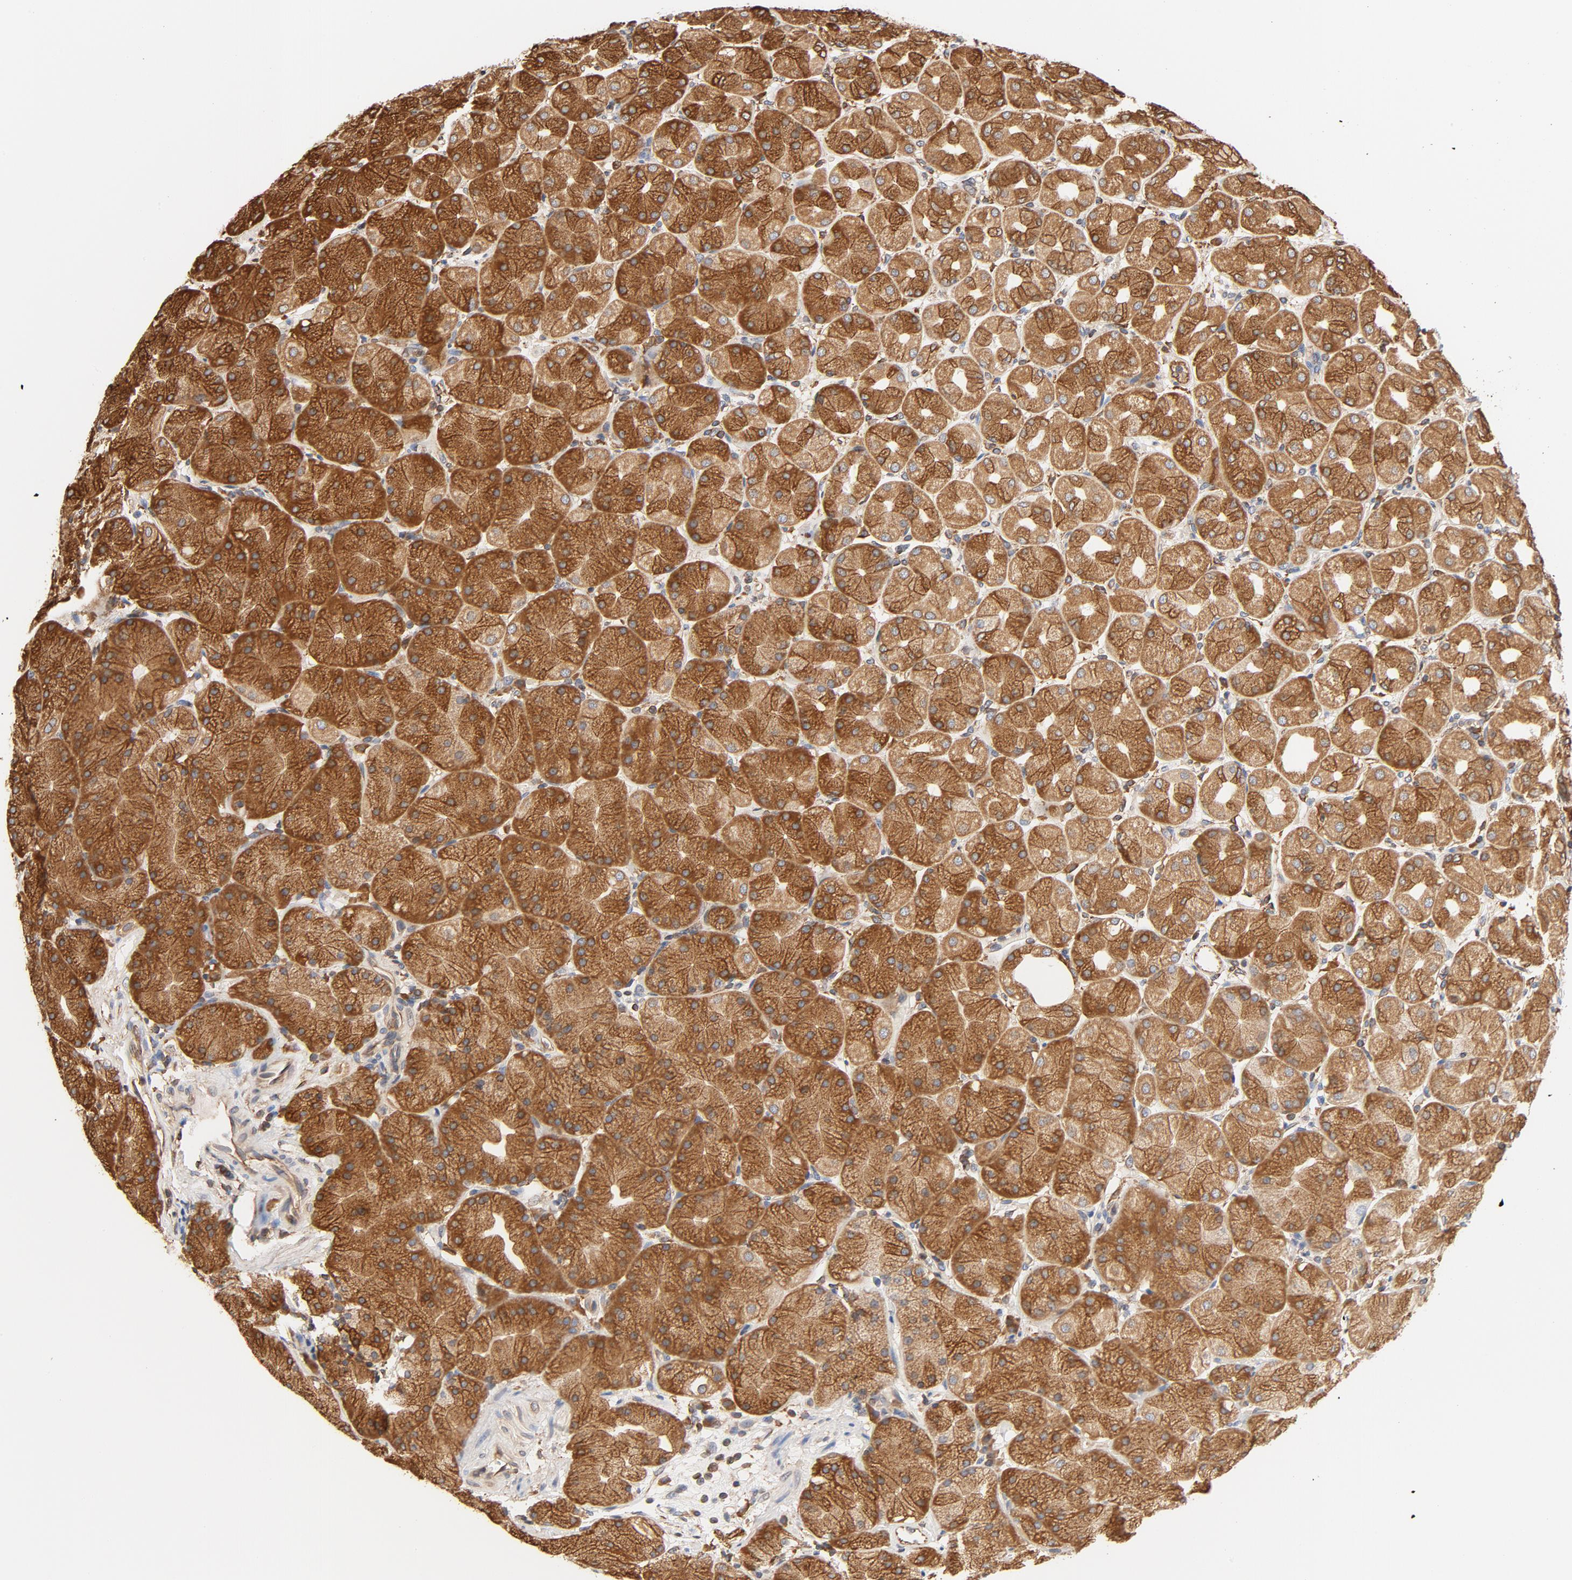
{"staining": {"intensity": "moderate", "quantity": ">75%", "location": "cytoplasmic/membranous"}, "tissue": "stomach", "cell_type": "Glandular cells", "image_type": "normal", "snomed": [{"axis": "morphology", "description": "Normal tissue, NOS"}, {"axis": "topography", "description": "Stomach, upper"}], "caption": "Immunohistochemistry image of normal human stomach stained for a protein (brown), which reveals medium levels of moderate cytoplasmic/membranous staining in about >75% of glandular cells.", "gene": "BCAP31", "patient": {"sex": "female", "age": 56}}